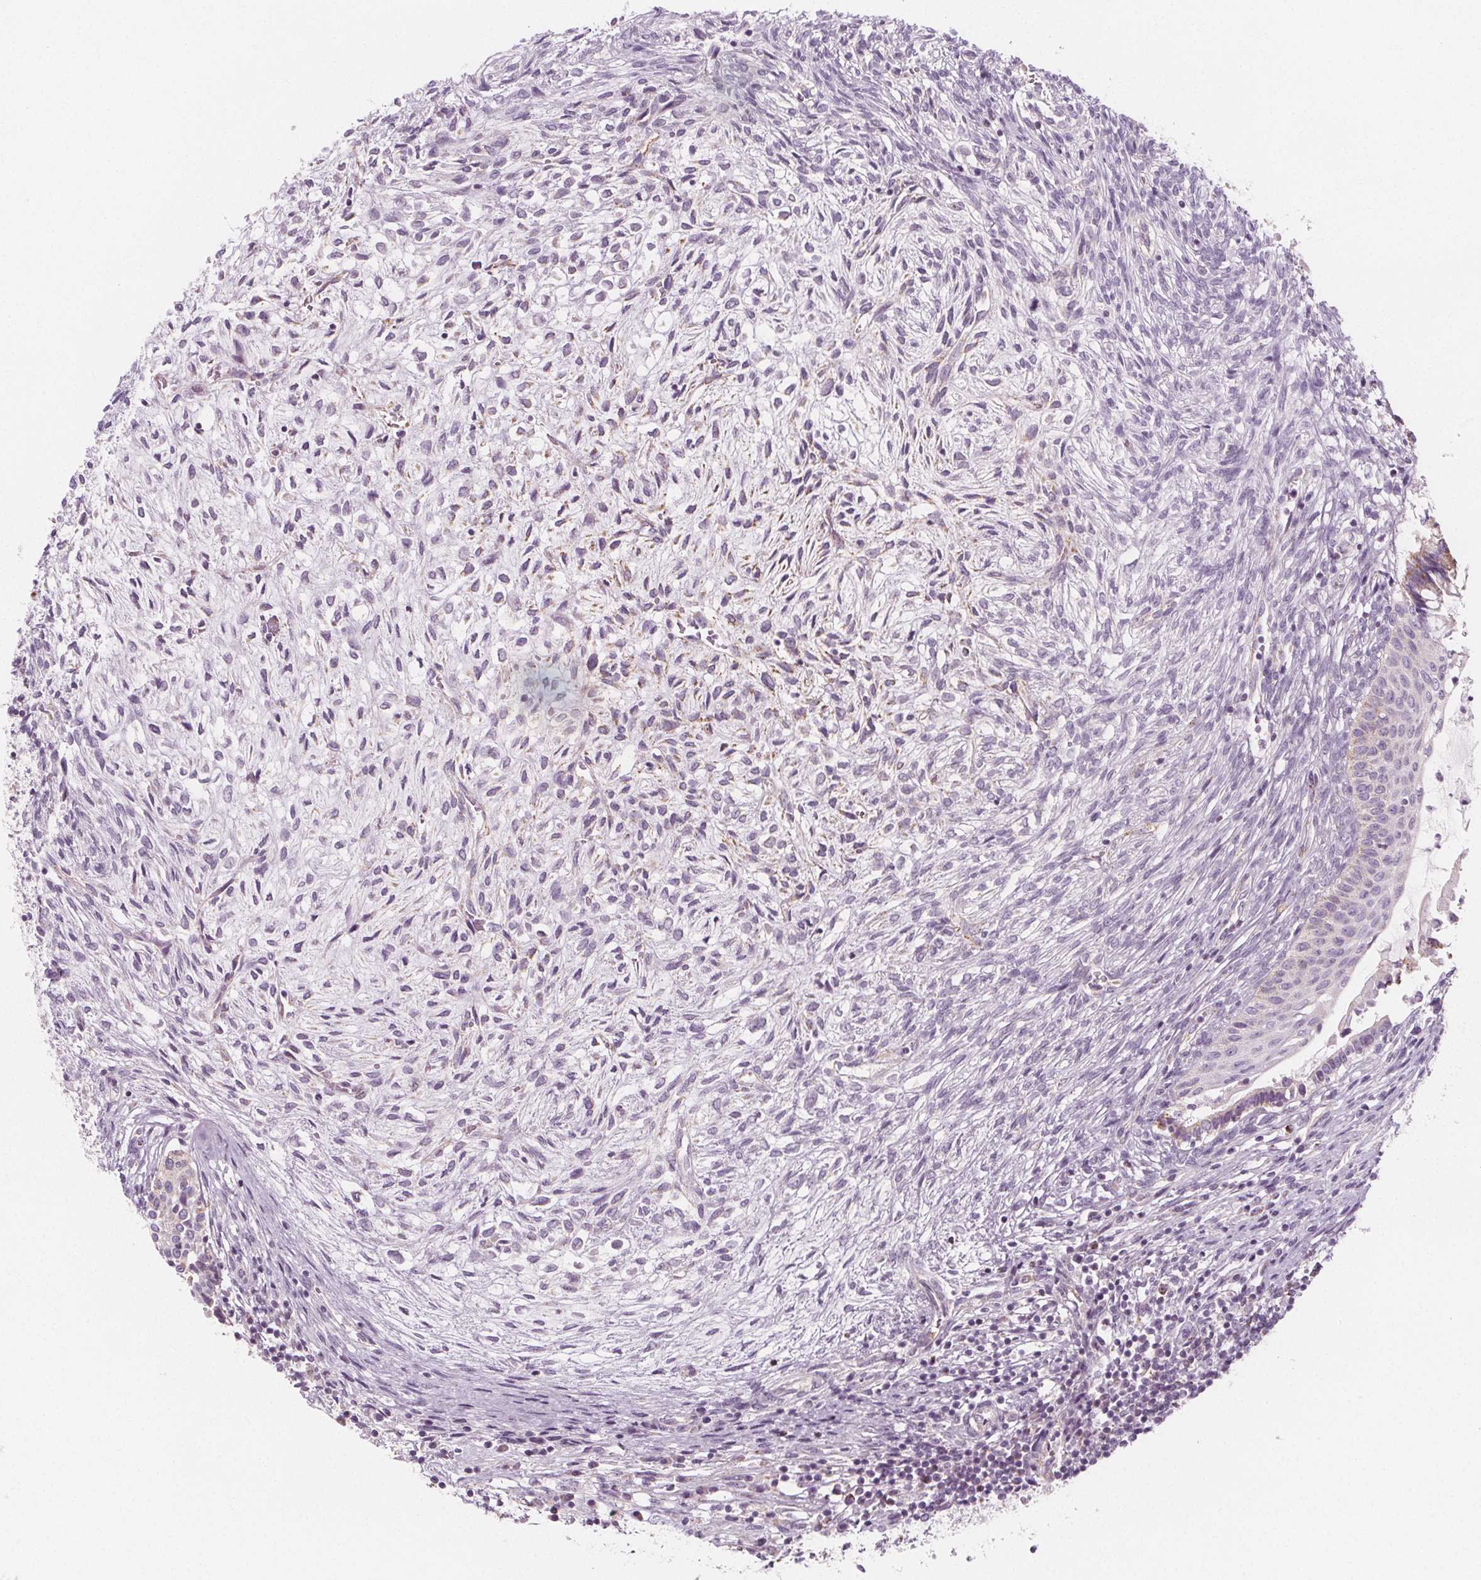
{"staining": {"intensity": "negative", "quantity": "none", "location": "none"}, "tissue": "testis cancer", "cell_type": "Tumor cells", "image_type": "cancer", "snomed": [{"axis": "morphology", "description": "Carcinoma, Embryonal, NOS"}, {"axis": "topography", "description": "Testis"}], "caption": "Testis cancer stained for a protein using immunohistochemistry displays no staining tumor cells.", "gene": "IL17C", "patient": {"sex": "male", "age": 37}}